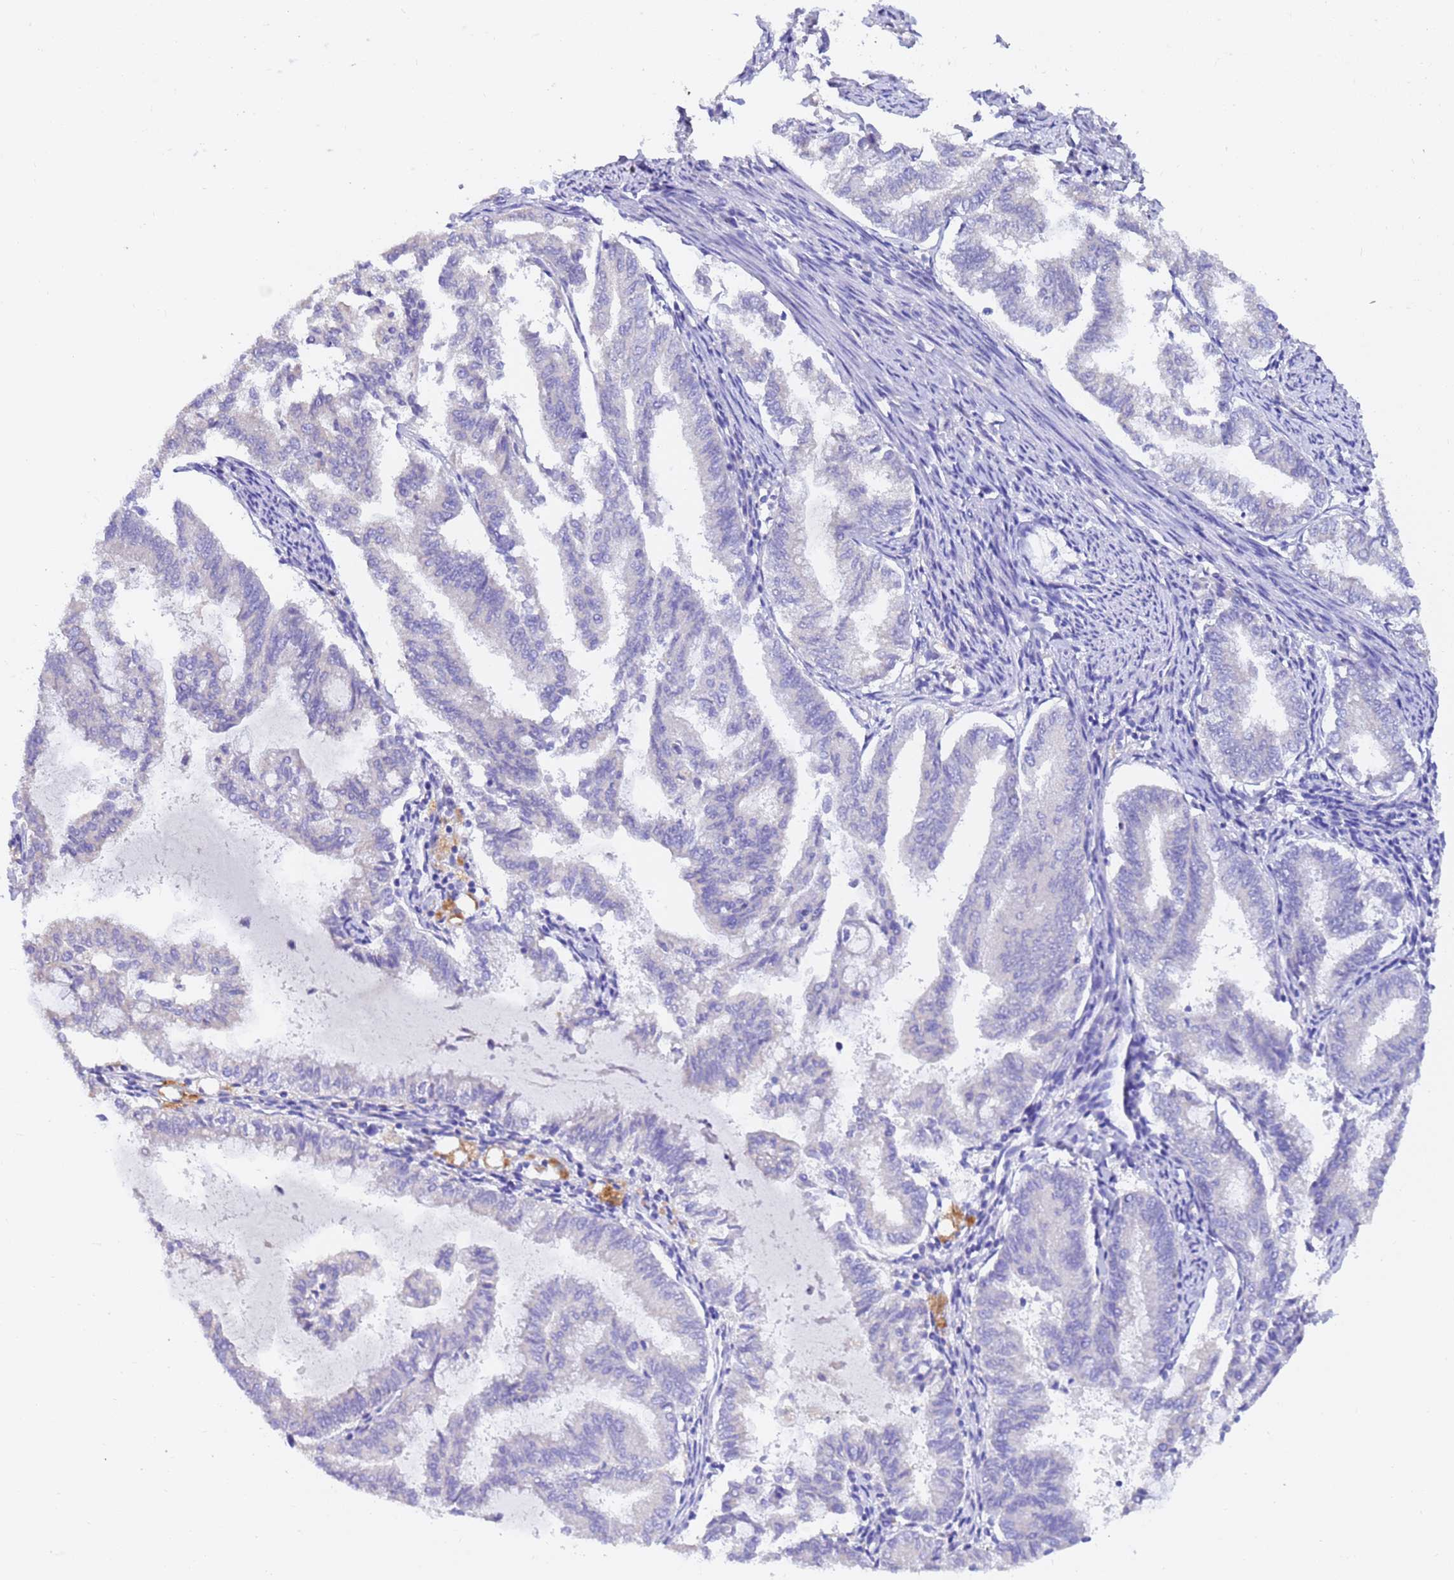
{"staining": {"intensity": "negative", "quantity": "none", "location": "none"}, "tissue": "endometrial cancer", "cell_type": "Tumor cells", "image_type": "cancer", "snomed": [{"axis": "morphology", "description": "Adenocarcinoma, NOS"}, {"axis": "topography", "description": "Endometrium"}], "caption": "Immunohistochemistry micrograph of human endometrial adenocarcinoma stained for a protein (brown), which displays no staining in tumor cells. The staining is performed using DAB brown chromogen with nuclei counter-stained in using hematoxylin.", "gene": "SRL", "patient": {"sex": "female", "age": 79}}